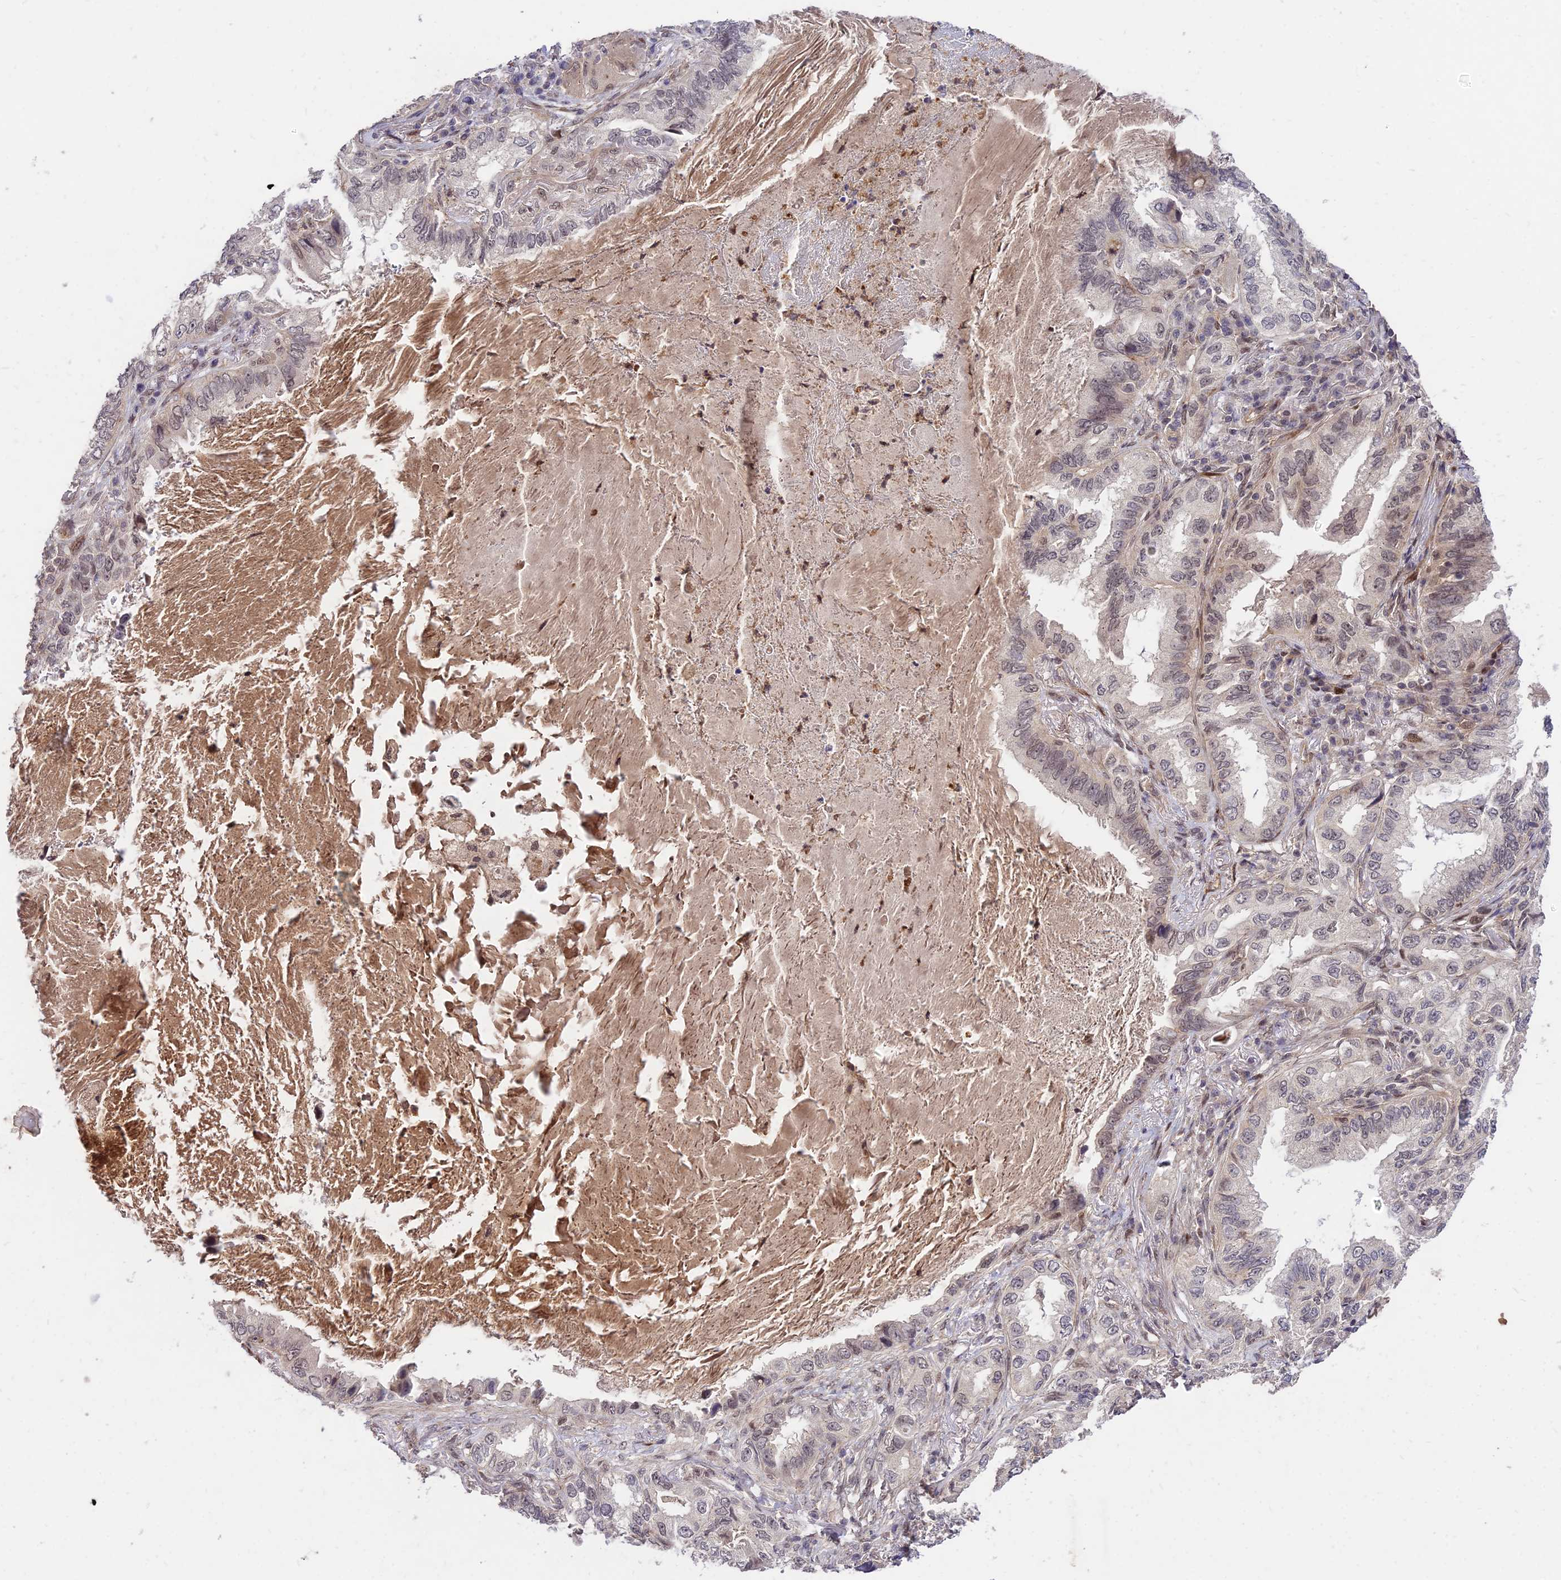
{"staining": {"intensity": "weak", "quantity": "25%-75%", "location": "nuclear"}, "tissue": "lung cancer", "cell_type": "Tumor cells", "image_type": "cancer", "snomed": [{"axis": "morphology", "description": "Adenocarcinoma, NOS"}, {"axis": "topography", "description": "Lung"}], "caption": "A brown stain labels weak nuclear expression of a protein in lung cancer (adenocarcinoma) tumor cells.", "gene": "ZNF85", "patient": {"sex": "female", "age": 69}}